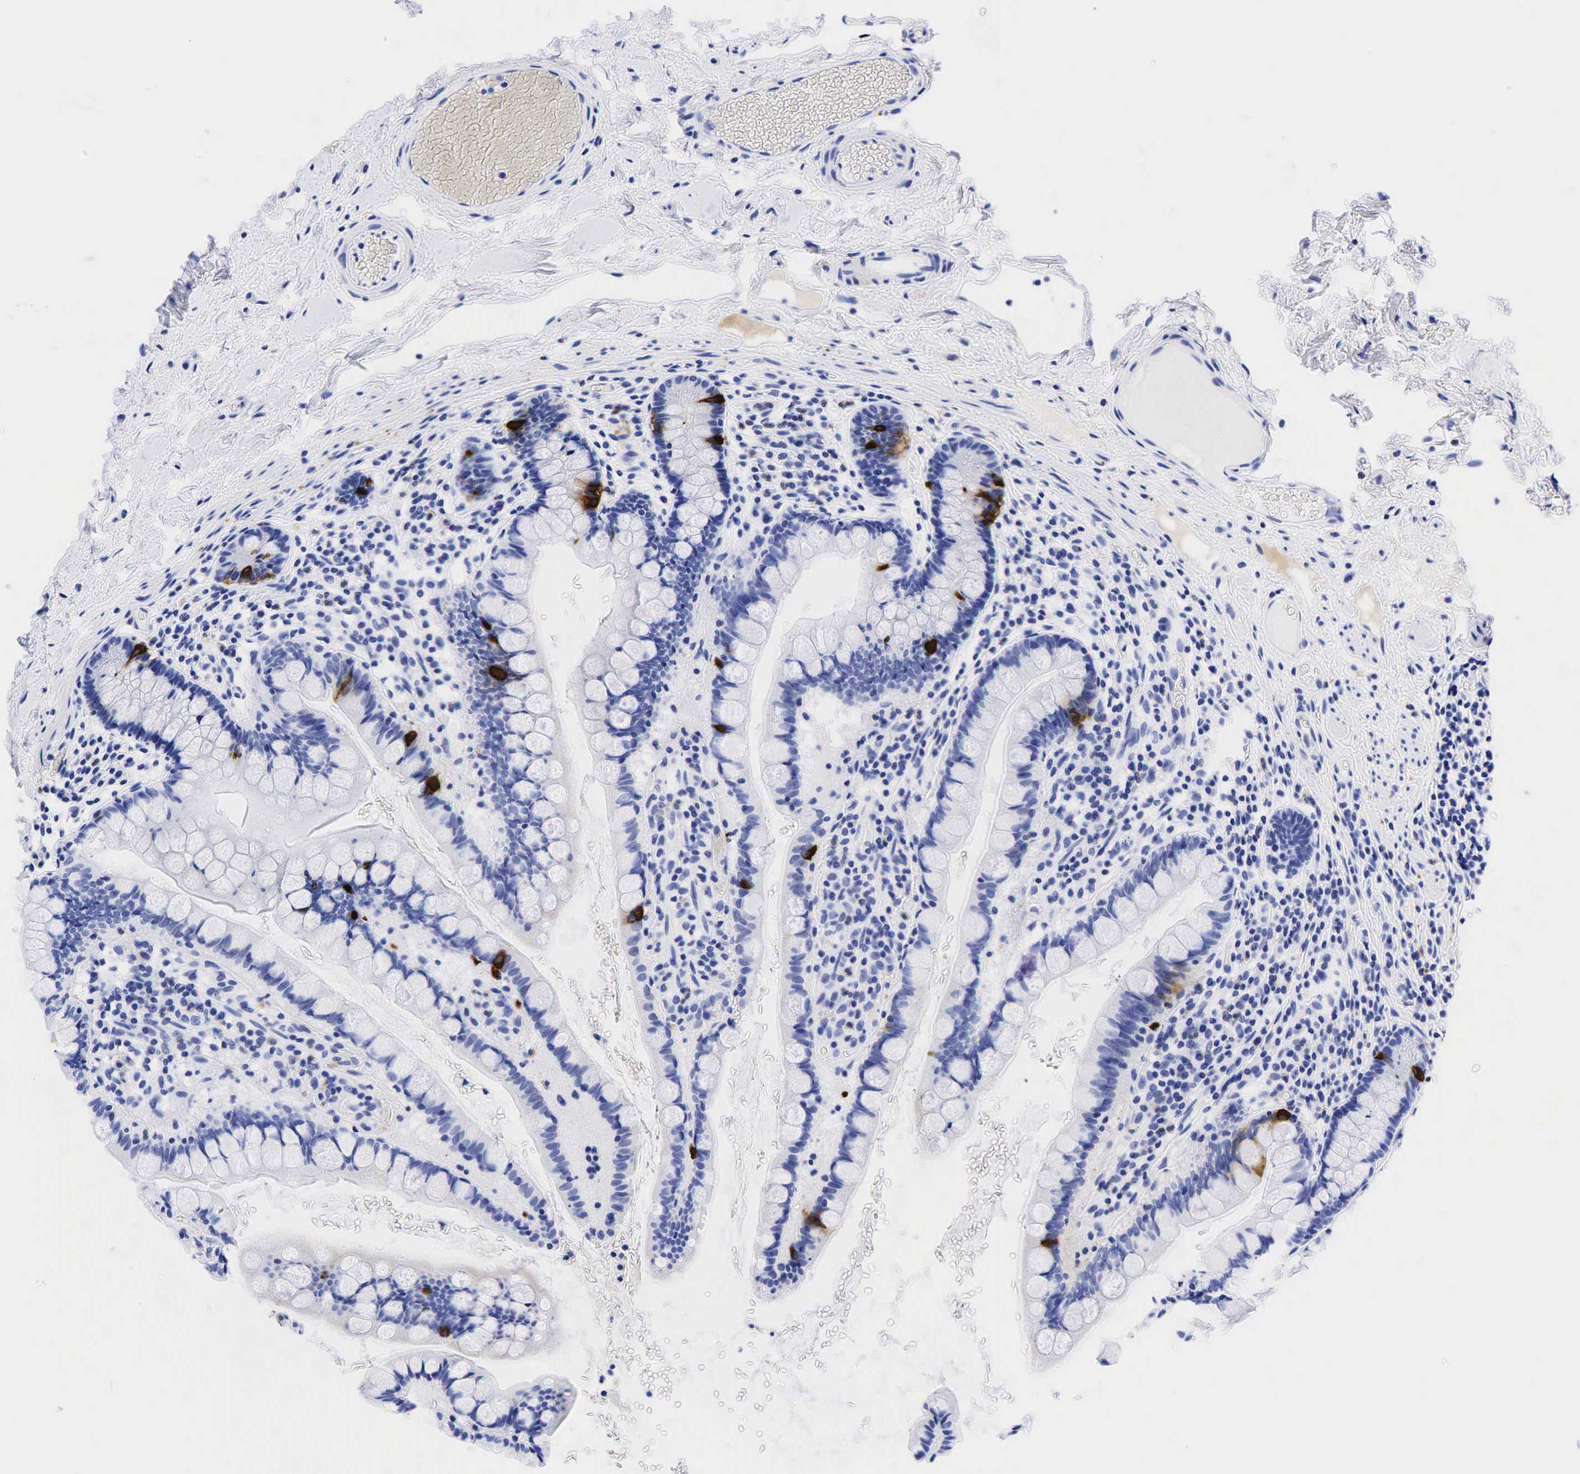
{"staining": {"intensity": "negative", "quantity": "none", "location": "none"}, "tissue": "colon", "cell_type": "Endothelial cells", "image_type": "normal", "snomed": [{"axis": "morphology", "description": "Normal tissue, NOS"}, {"axis": "topography", "description": "Colon"}], "caption": "Immunohistochemistry (IHC) micrograph of normal human colon stained for a protein (brown), which displays no positivity in endothelial cells.", "gene": "CHGA", "patient": {"sex": "male", "age": 54}}